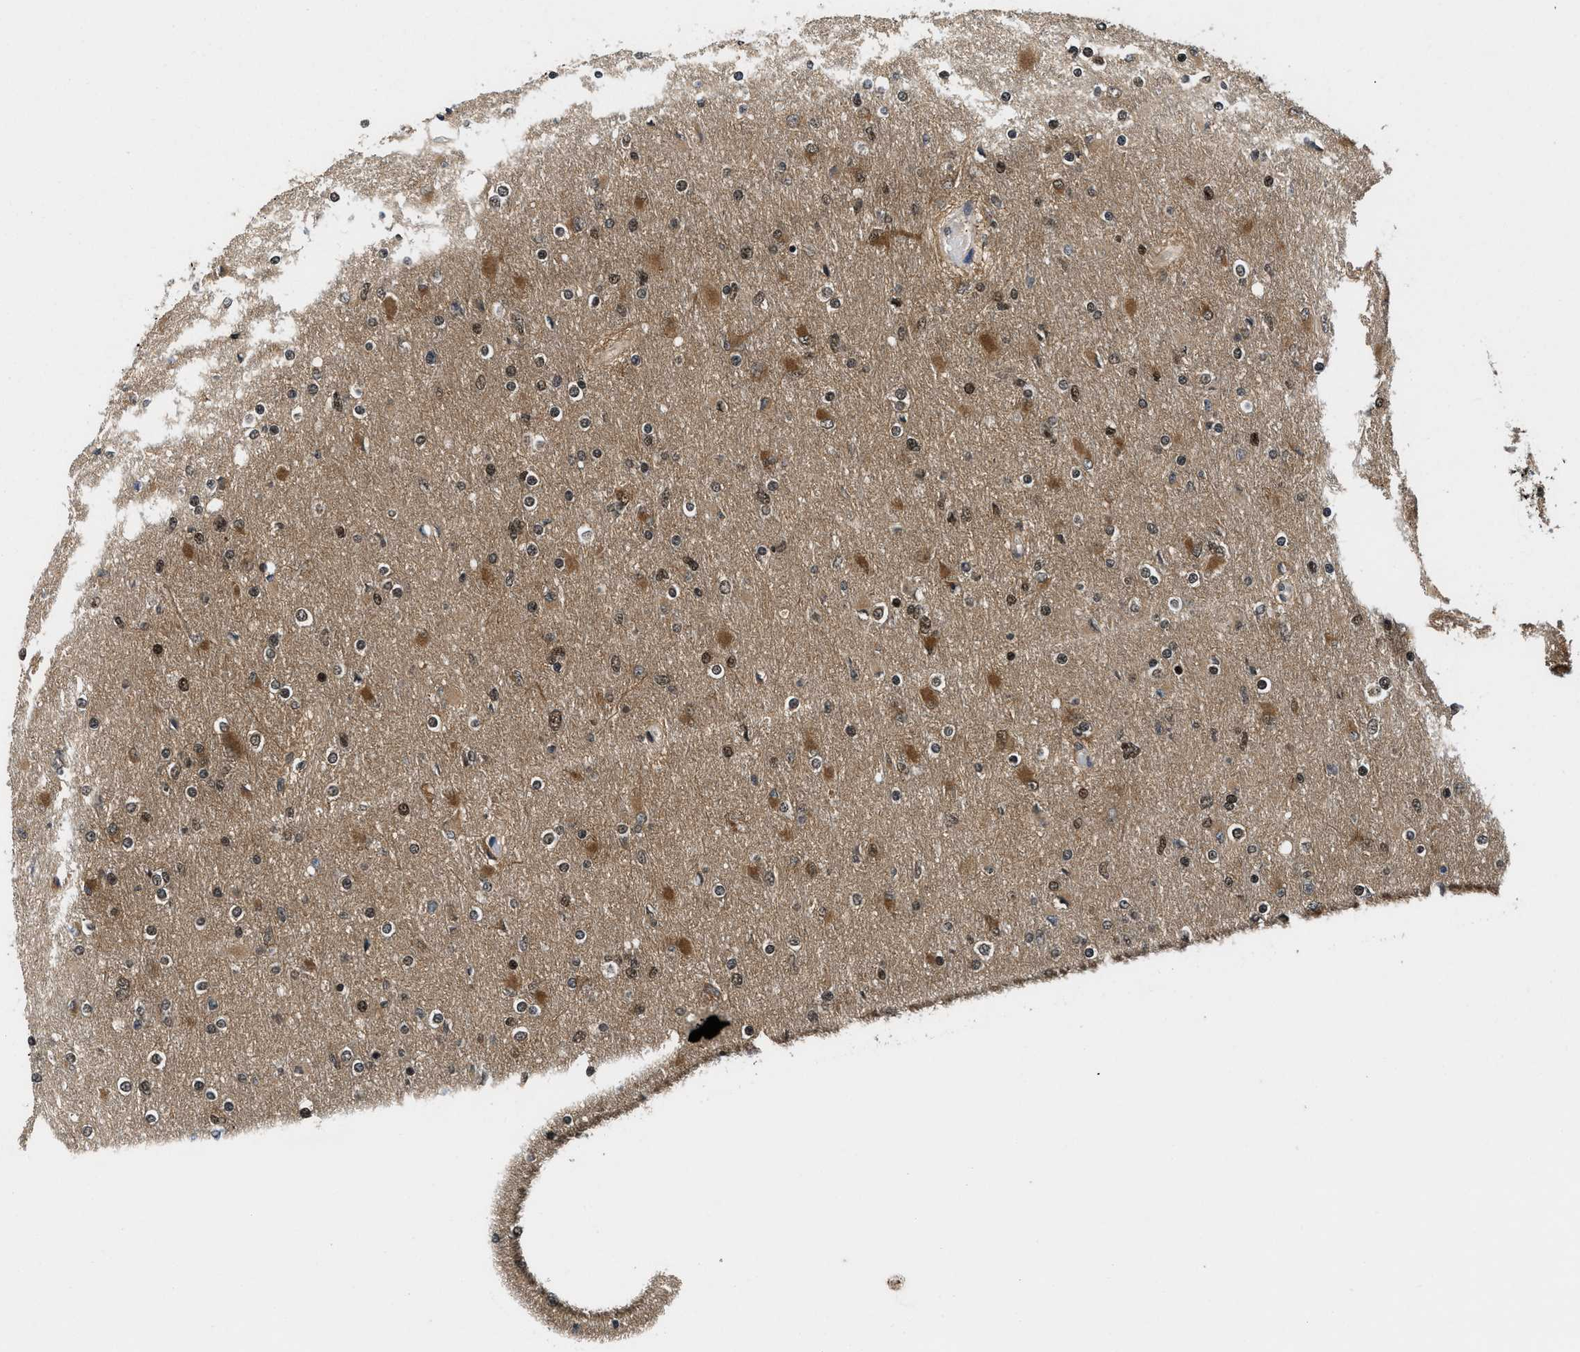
{"staining": {"intensity": "moderate", "quantity": ">75%", "location": "cytoplasmic/membranous,nuclear"}, "tissue": "glioma", "cell_type": "Tumor cells", "image_type": "cancer", "snomed": [{"axis": "morphology", "description": "Glioma, malignant, High grade"}, {"axis": "topography", "description": "Cerebral cortex"}], "caption": "Protein staining exhibits moderate cytoplasmic/membranous and nuclear positivity in approximately >75% of tumor cells in malignant glioma (high-grade).", "gene": "SAFB", "patient": {"sex": "female", "age": 36}}